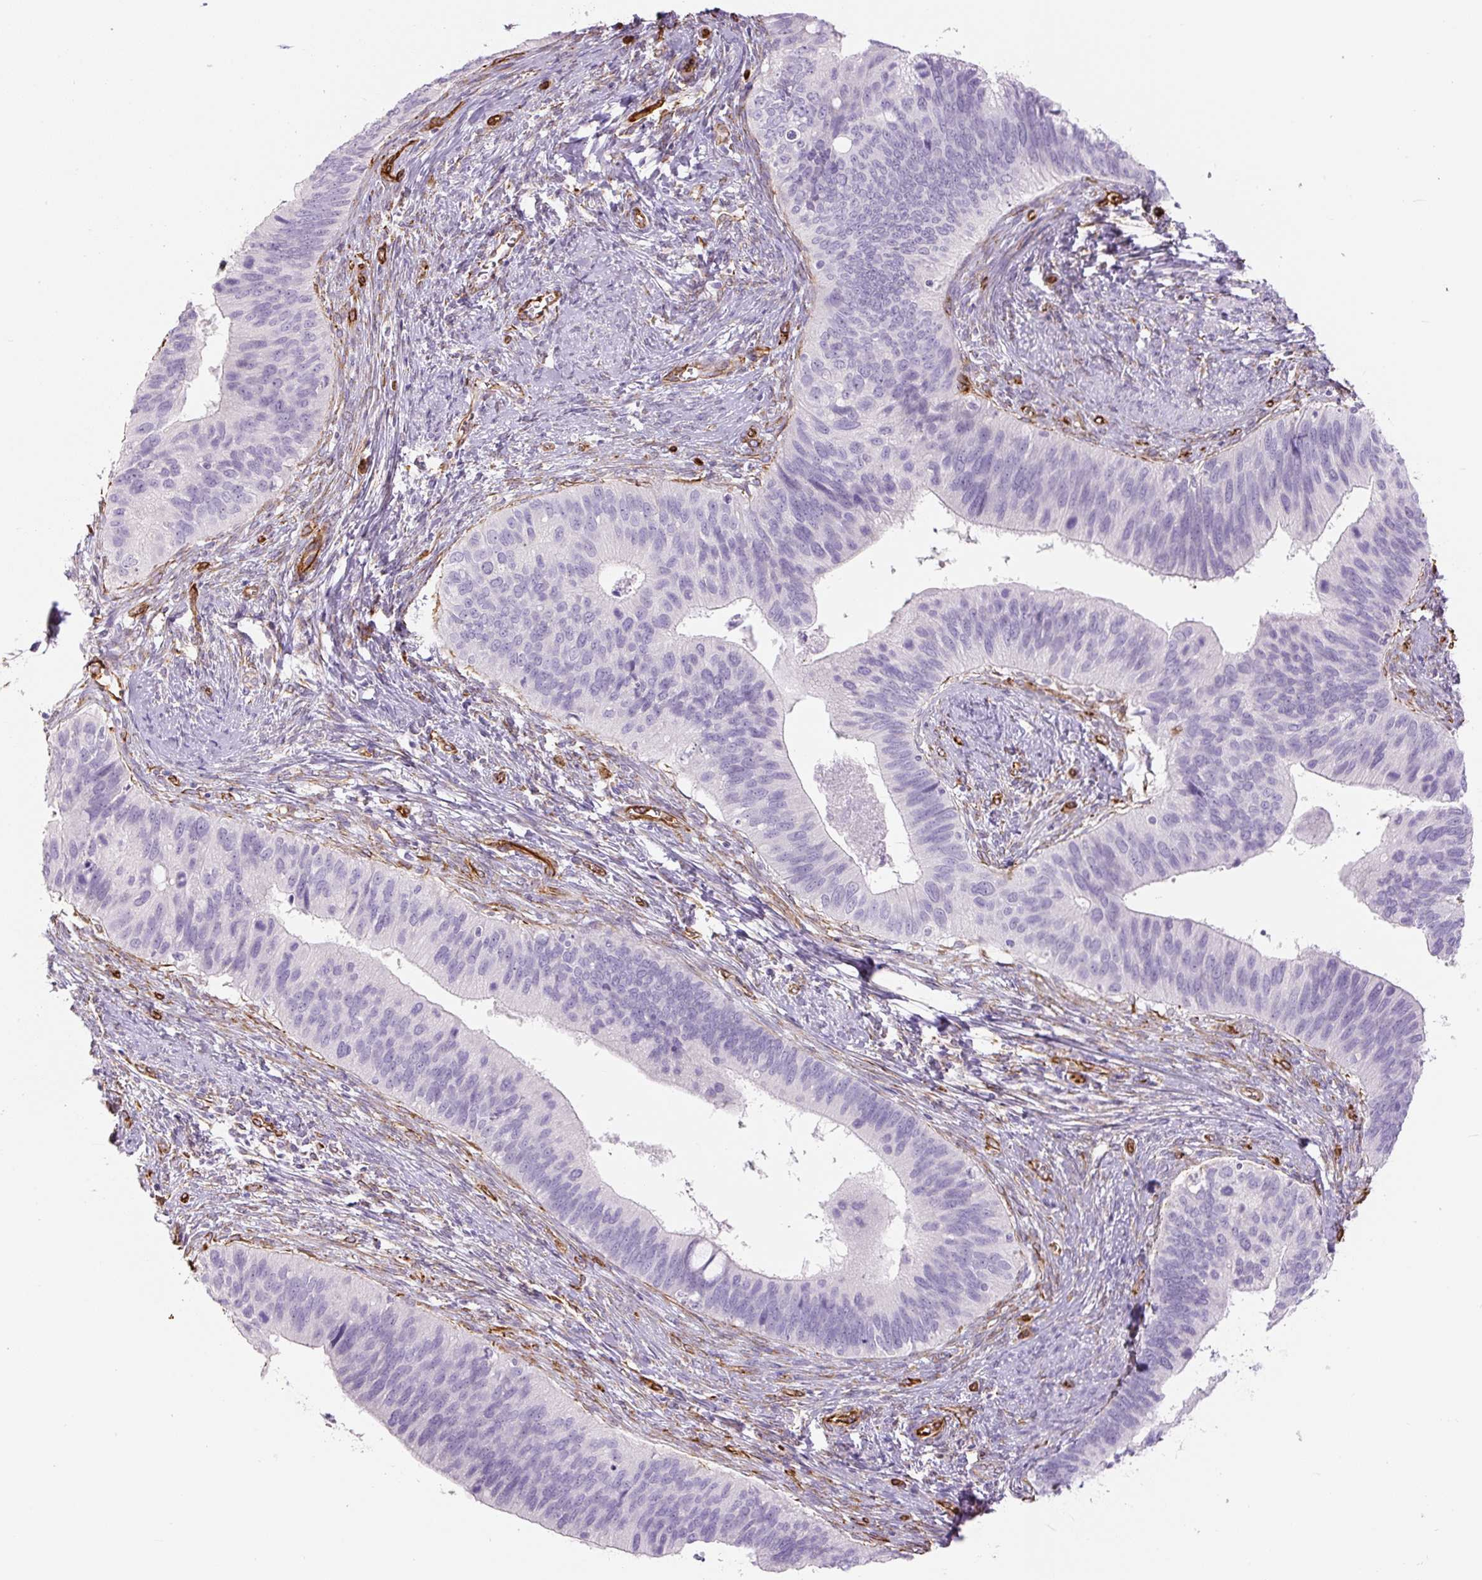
{"staining": {"intensity": "negative", "quantity": "none", "location": "none"}, "tissue": "cervical cancer", "cell_type": "Tumor cells", "image_type": "cancer", "snomed": [{"axis": "morphology", "description": "Adenocarcinoma, NOS"}, {"axis": "topography", "description": "Cervix"}], "caption": "Protein analysis of cervical cancer shows no significant positivity in tumor cells.", "gene": "NES", "patient": {"sex": "female", "age": 42}}